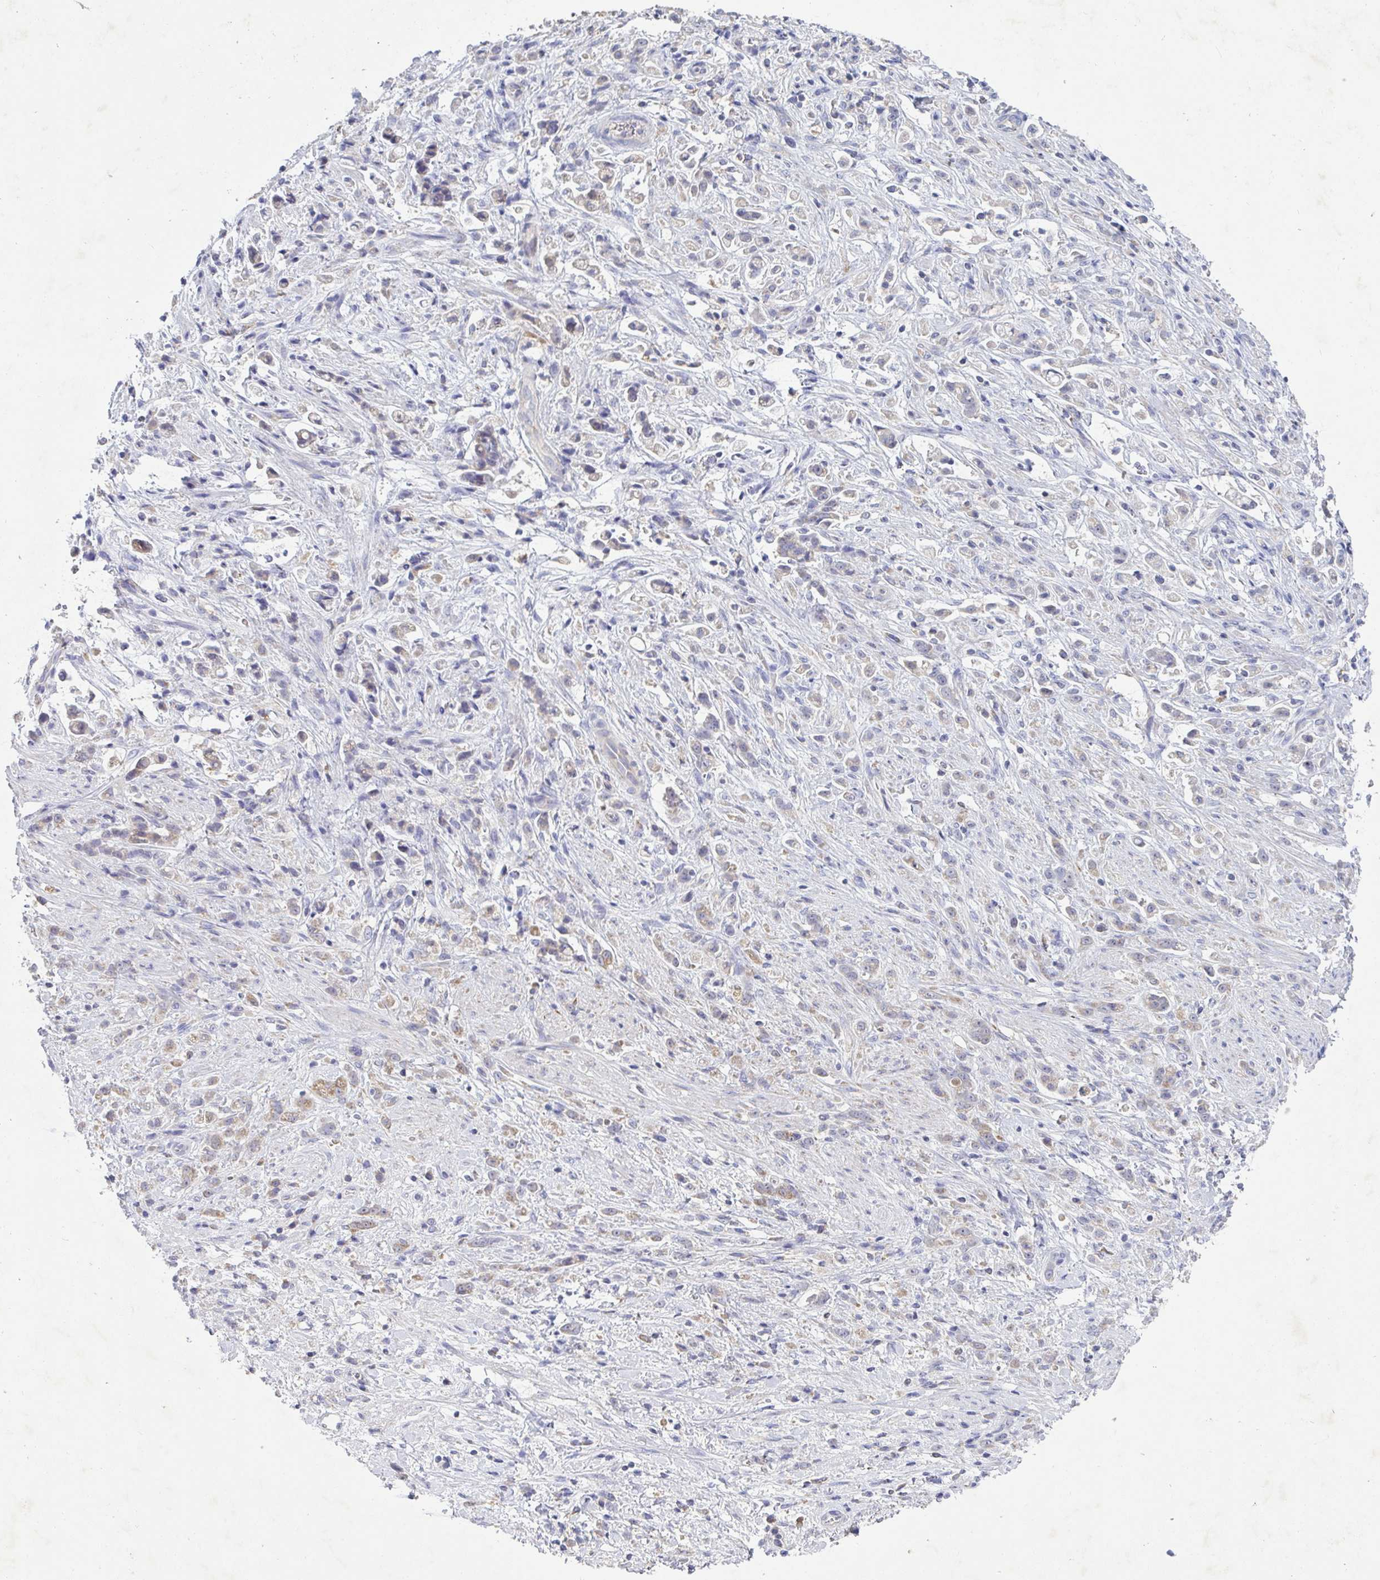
{"staining": {"intensity": "weak", "quantity": "25%-75%", "location": "cytoplasmic/membranous"}, "tissue": "stomach cancer", "cell_type": "Tumor cells", "image_type": "cancer", "snomed": [{"axis": "morphology", "description": "Adenocarcinoma, NOS"}, {"axis": "topography", "description": "Stomach"}], "caption": "Immunohistochemistry image of stomach cancer (adenocarcinoma) stained for a protein (brown), which reveals low levels of weak cytoplasmic/membranous expression in approximately 25%-75% of tumor cells.", "gene": "GALNT13", "patient": {"sex": "female", "age": 60}}